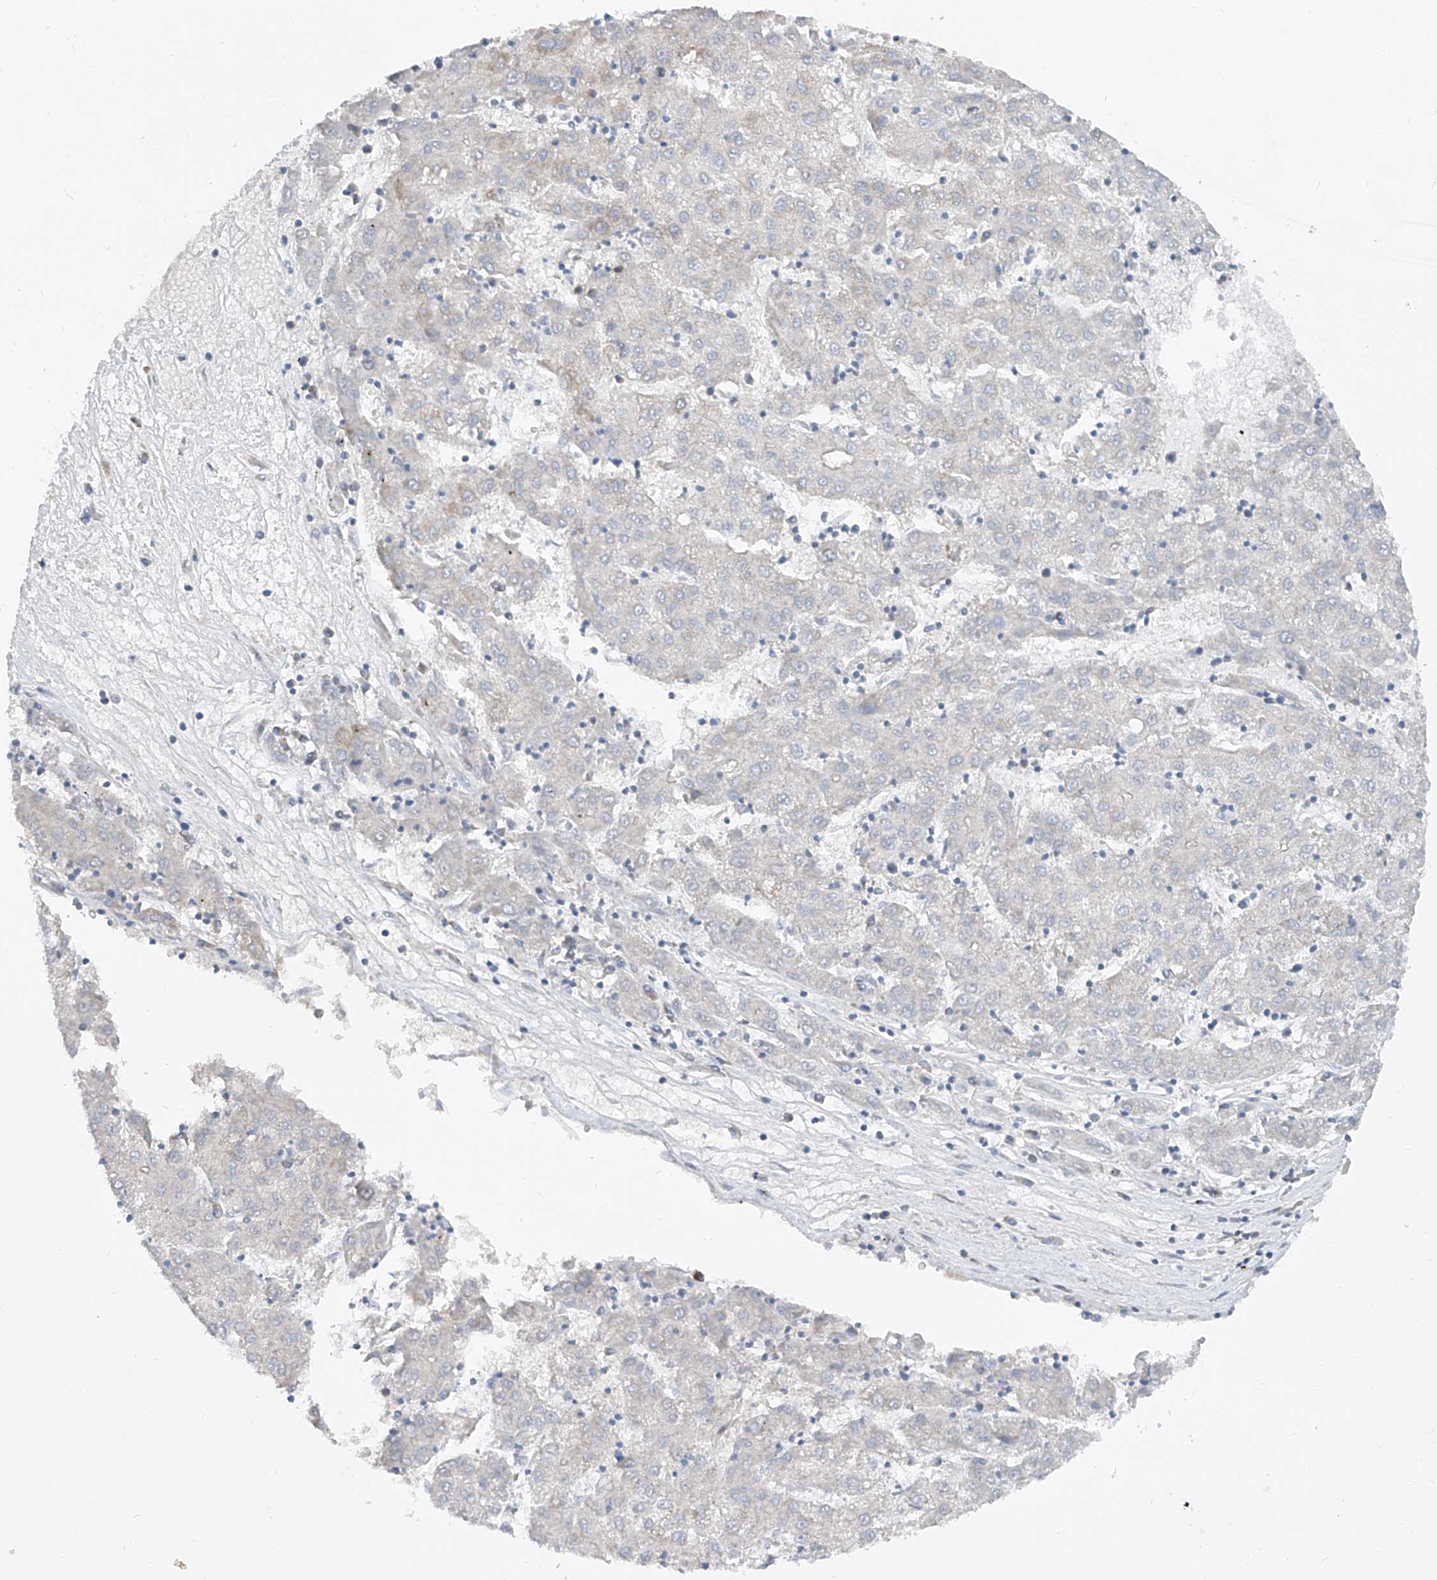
{"staining": {"intensity": "negative", "quantity": "none", "location": "none"}, "tissue": "liver cancer", "cell_type": "Tumor cells", "image_type": "cancer", "snomed": [{"axis": "morphology", "description": "Carcinoma, Hepatocellular, NOS"}, {"axis": "topography", "description": "Liver"}], "caption": "This histopathology image is of liver cancer (hepatocellular carcinoma) stained with IHC to label a protein in brown with the nuclei are counter-stained blue. There is no expression in tumor cells.", "gene": "LCA5", "patient": {"sex": "male", "age": 72}}